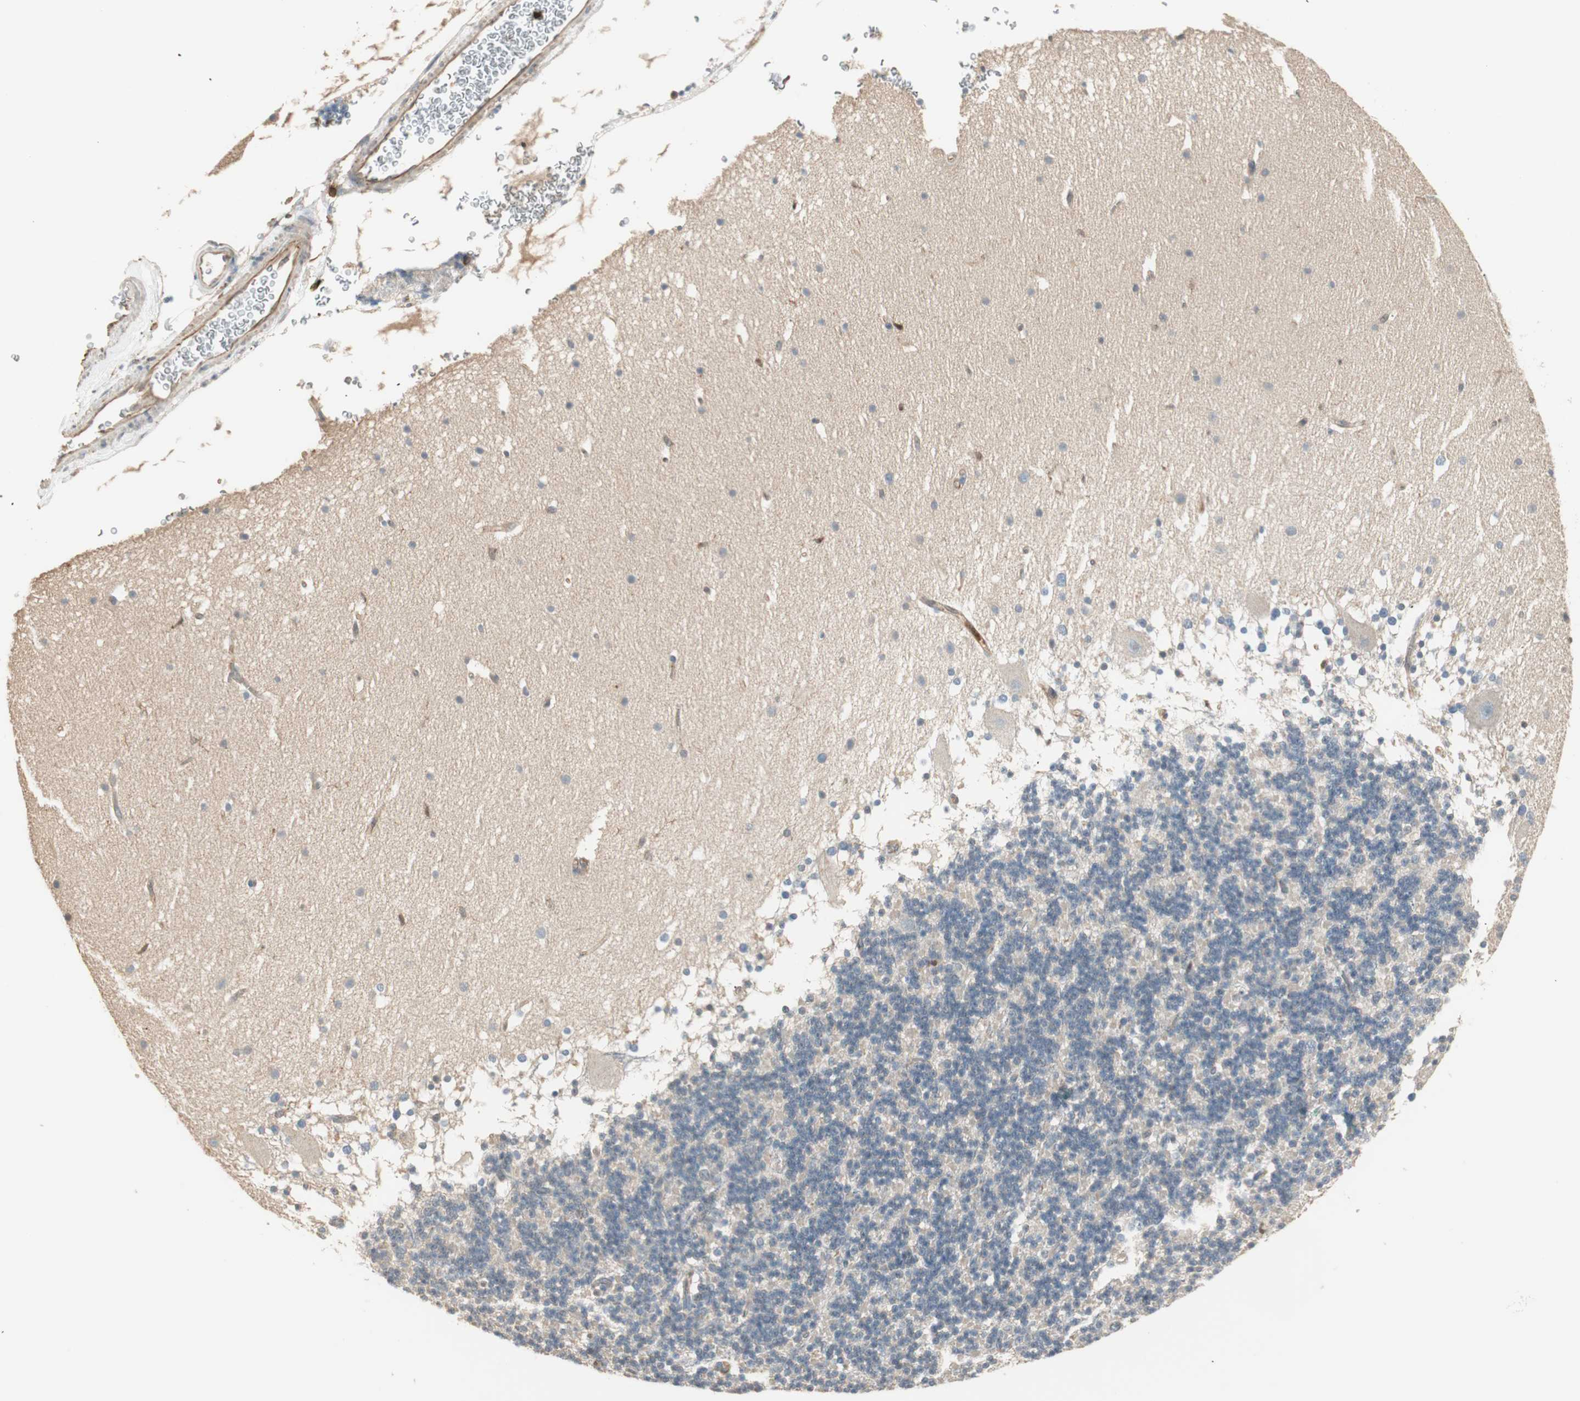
{"staining": {"intensity": "negative", "quantity": "none", "location": "none"}, "tissue": "cerebellum", "cell_type": "Cells in granular layer", "image_type": "normal", "snomed": [{"axis": "morphology", "description": "Normal tissue, NOS"}, {"axis": "topography", "description": "Cerebellum"}], "caption": "Cells in granular layer are negative for protein expression in unremarkable human cerebellum. (Stains: DAB immunohistochemistry with hematoxylin counter stain, Microscopy: brightfield microscopy at high magnification).", "gene": "CRLF3", "patient": {"sex": "female", "age": 19}}